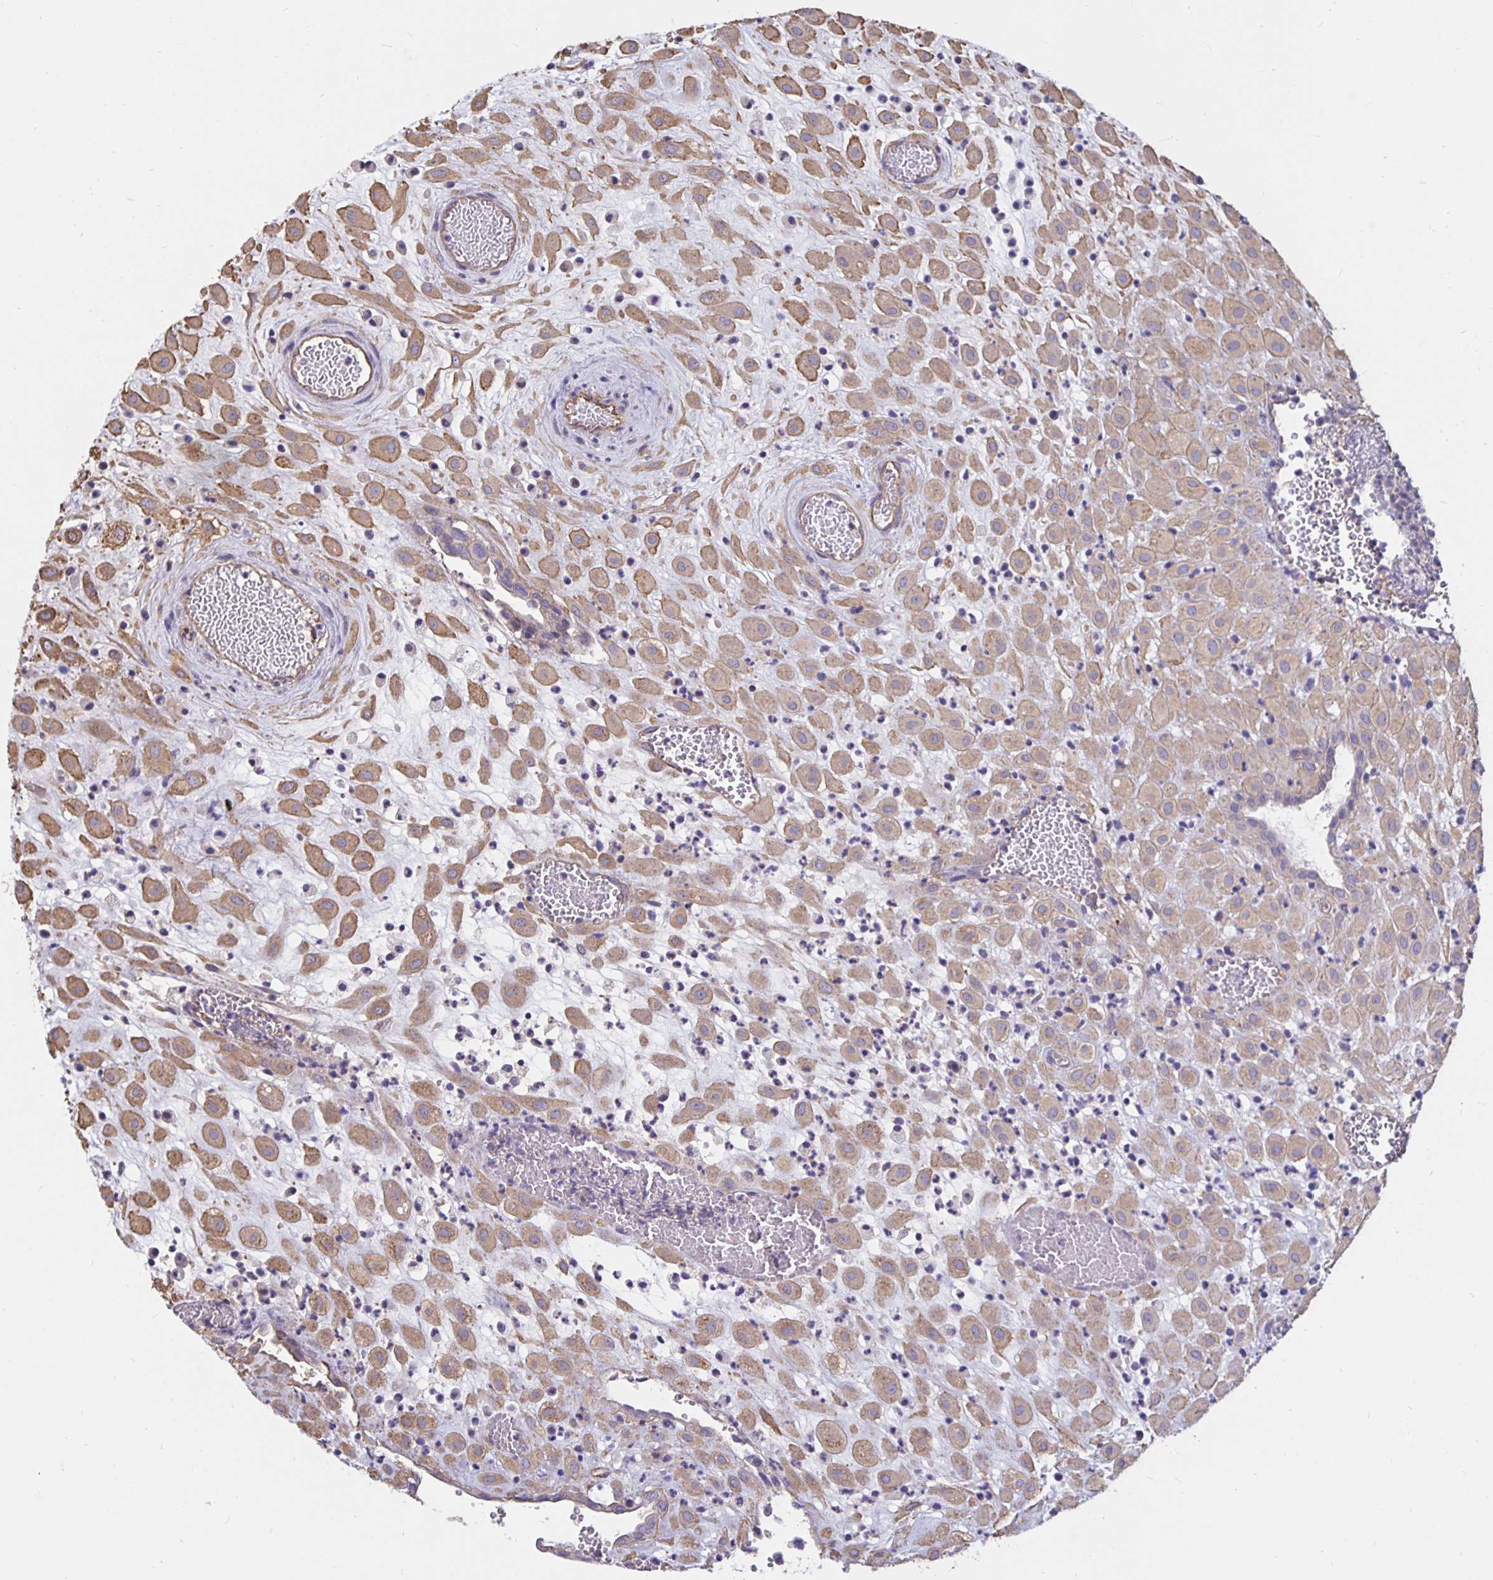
{"staining": {"intensity": "moderate", "quantity": ">75%", "location": "cytoplasmic/membranous"}, "tissue": "placenta", "cell_type": "Decidual cells", "image_type": "normal", "snomed": [{"axis": "morphology", "description": "Normal tissue, NOS"}, {"axis": "topography", "description": "Placenta"}], "caption": "Immunohistochemistry (IHC) (DAB (3,3'-diaminobenzidine)) staining of benign placenta exhibits moderate cytoplasmic/membranous protein positivity in approximately >75% of decidual cells.", "gene": "ARHGEF39", "patient": {"sex": "female", "age": 24}}